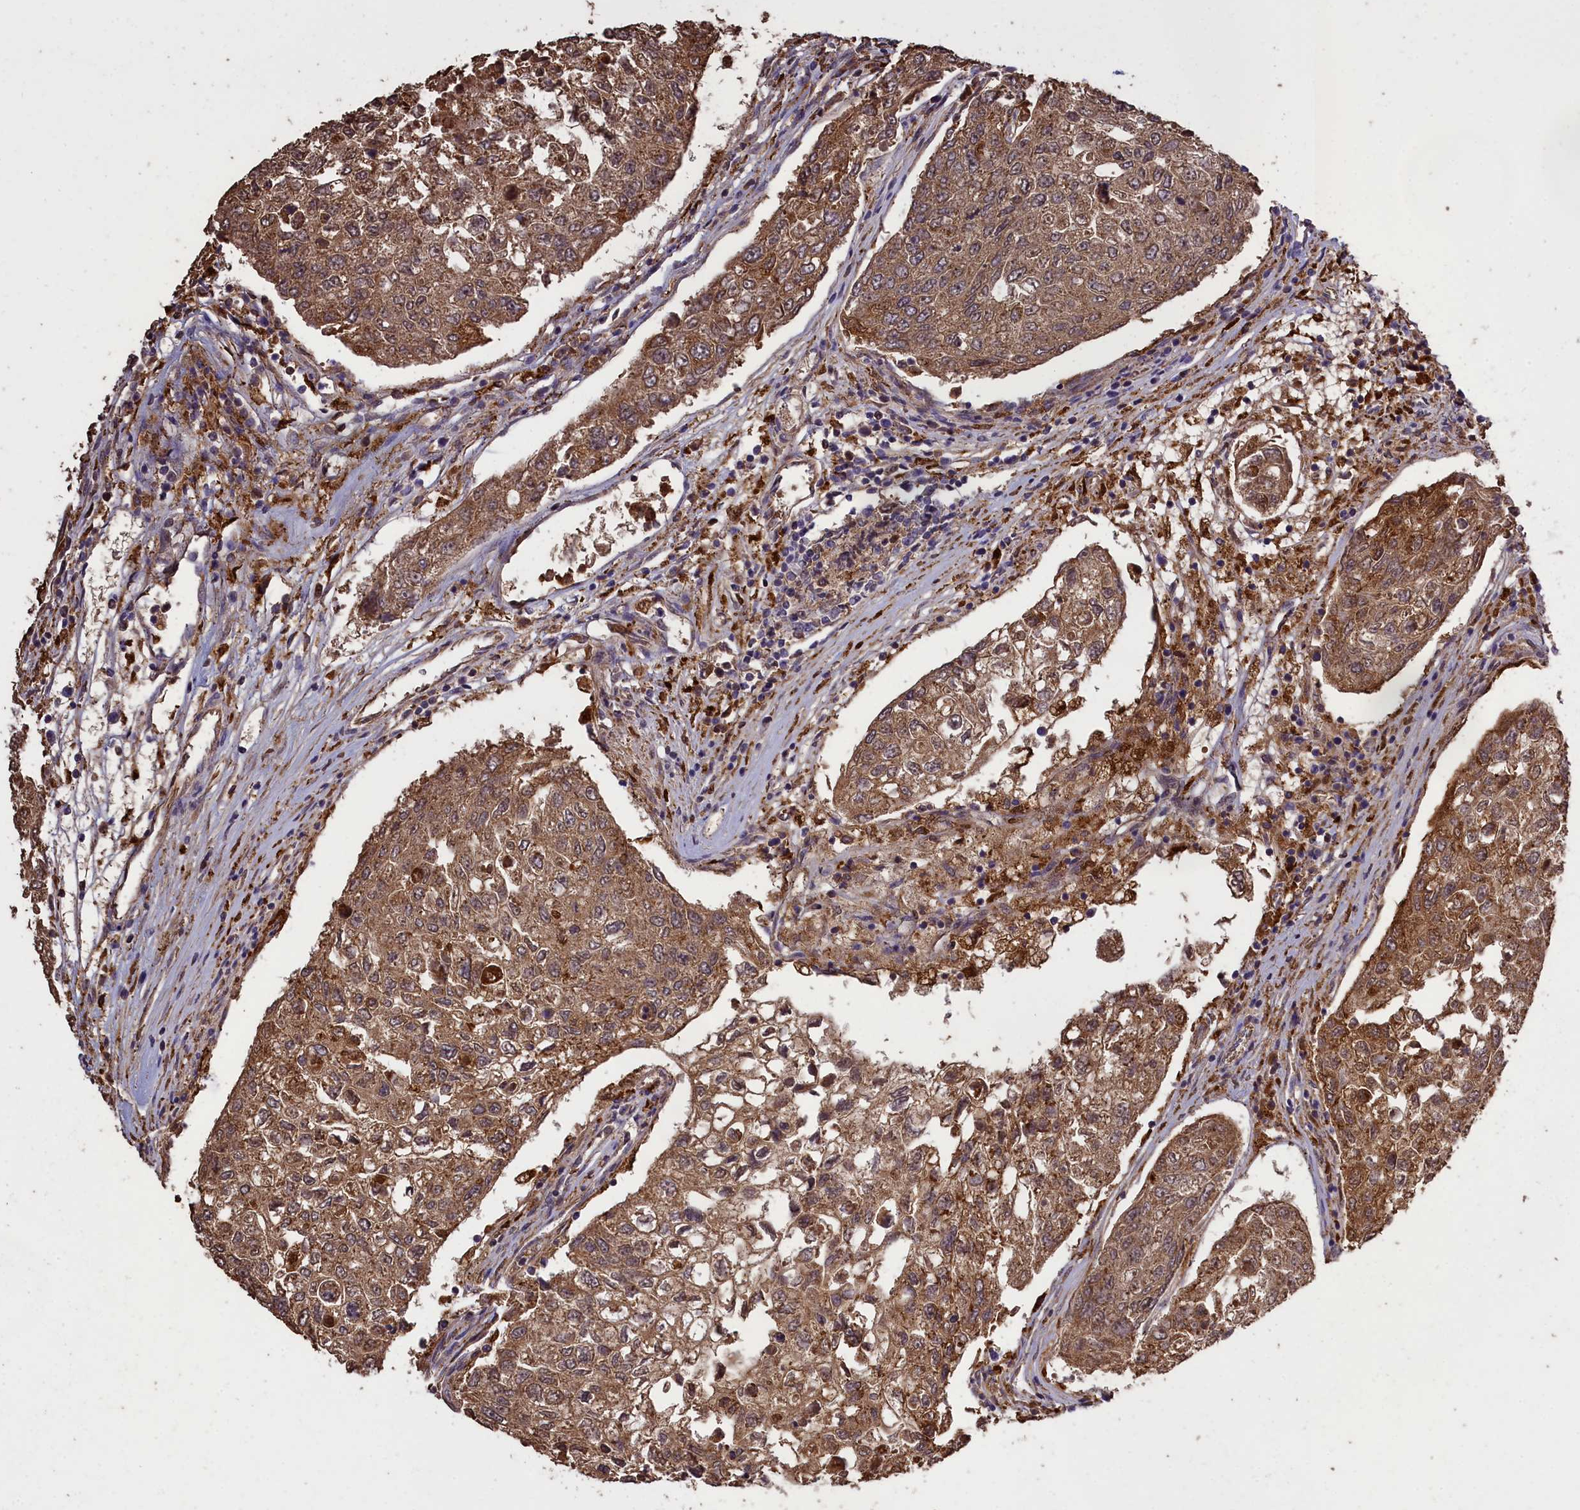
{"staining": {"intensity": "moderate", "quantity": ">75%", "location": "cytoplasmic/membranous"}, "tissue": "urothelial cancer", "cell_type": "Tumor cells", "image_type": "cancer", "snomed": [{"axis": "morphology", "description": "Urothelial carcinoma, High grade"}, {"axis": "topography", "description": "Lymph node"}, {"axis": "topography", "description": "Urinary bladder"}], "caption": "This micrograph displays high-grade urothelial carcinoma stained with immunohistochemistry (IHC) to label a protein in brown. The cytoplasmic/membranous of tumor cells show moderate positivity for the protein. Nuclei are counter-stained blue.", "gene": "CLRN2", "patient": {"sex": "male", "age": 51}}